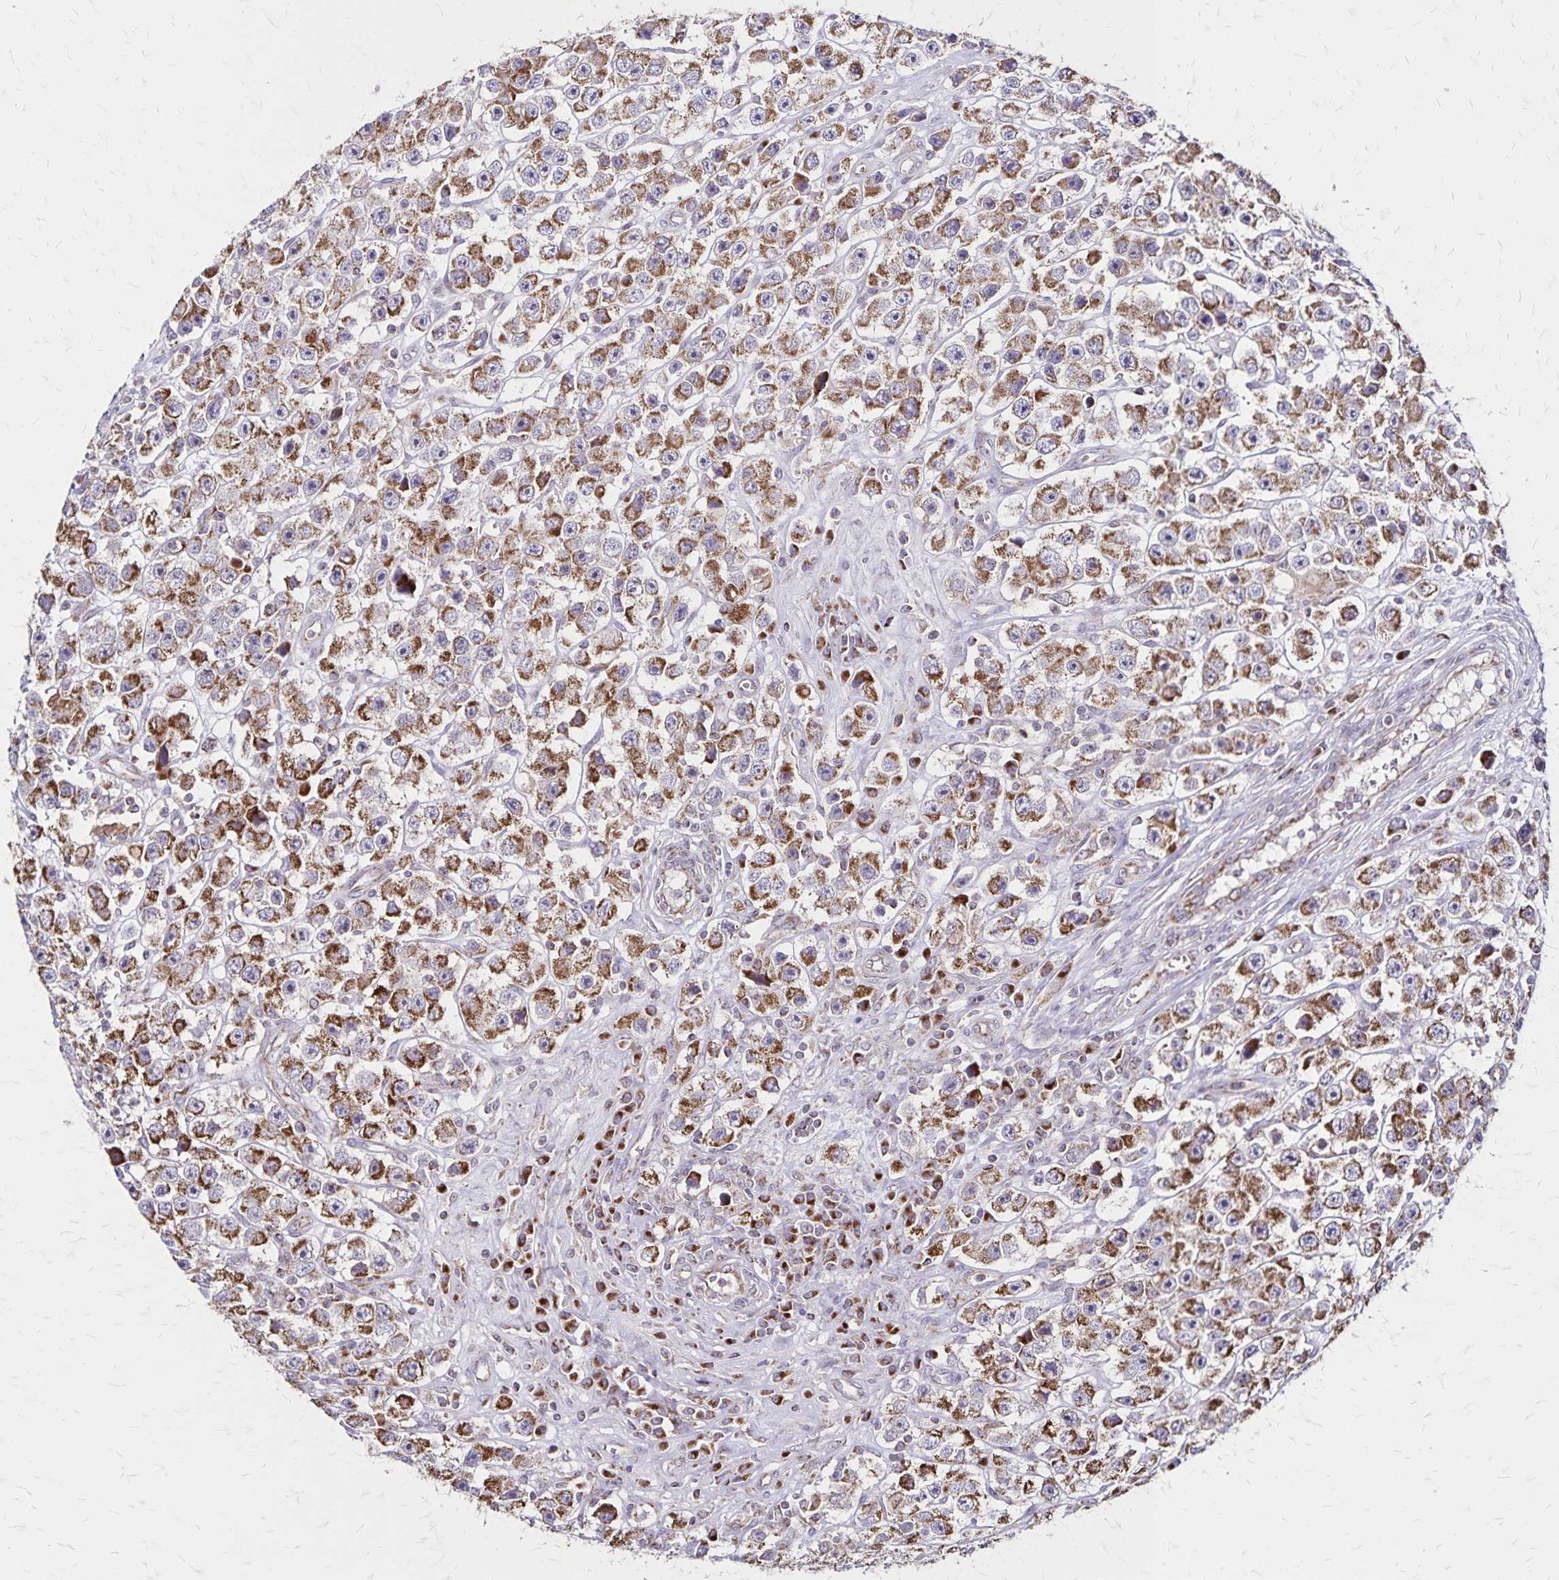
{"staining": {"intensity": "strong", "quantity": ">75%", "location": "cytoplasmic/membranous"}, "tissue": "testis cancer", "cell_type": "Tumor cells", "image_type": "cancer", "snomed": [{"axis": "morphology", "description": "Seminoma, NOS"}, {"axis": "topography", "description": "Testis"}], "caption": "Immunohistochemistry histopathology image of neoplastic tissue: human seminoma (testis) stained using immunohistochemistry shows high levels of strong protein expression localized specifically in the cytoplasmic/membranous of tumor cells, appearing as a cytoplasmic/membranous brown color.", "gene": "NFS1", "patient": {"sex": "male", "age": 45}}